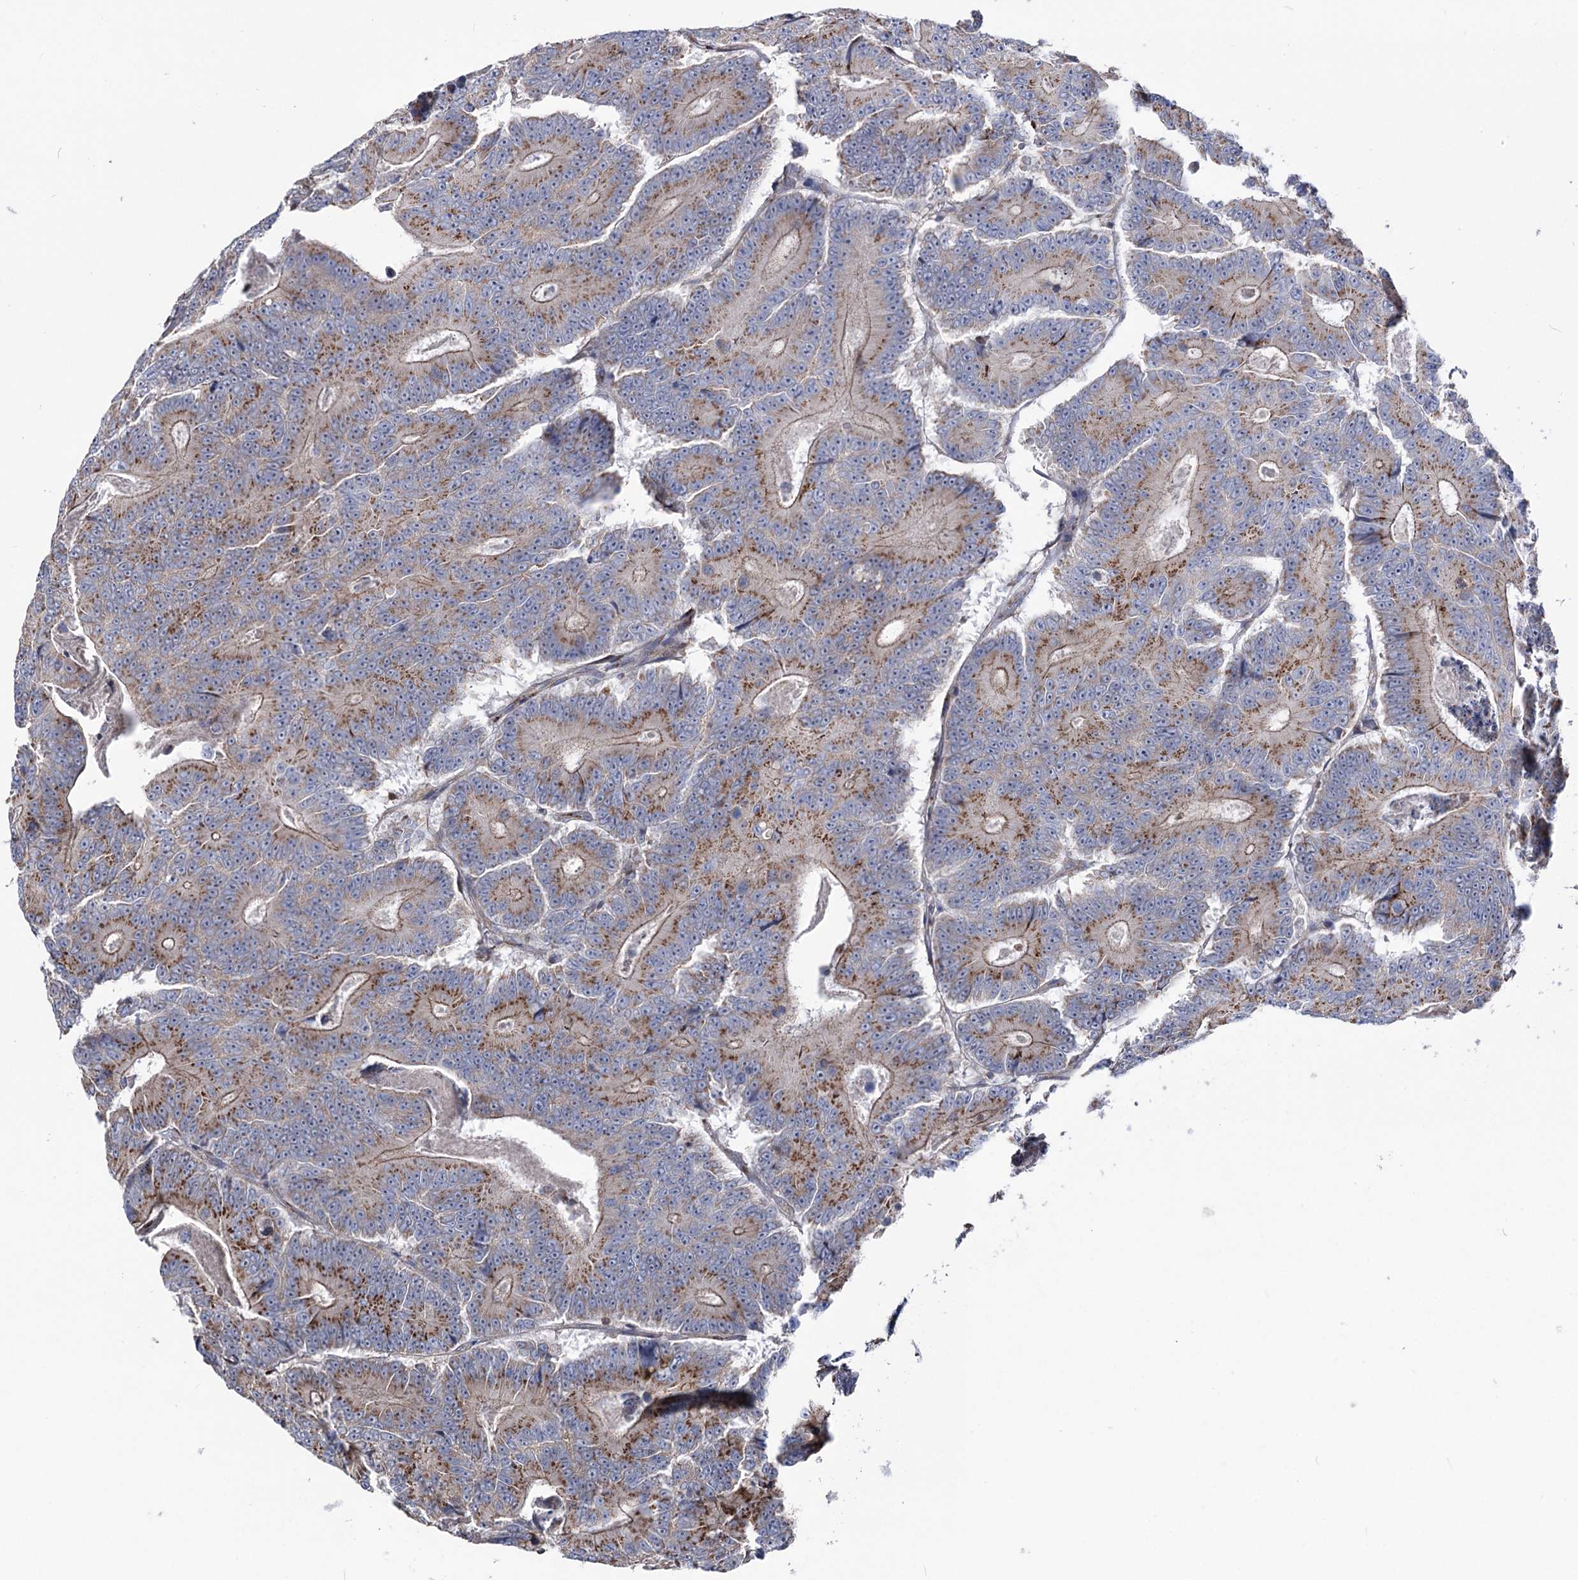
{"staining": {"intensity": "moderate", "quantity": "25%-75%", "location": "cytoplasmic/membranous"}, "tissue": "colorectal cancer", "cell_type": "Tumor cells", "image_type": "cancer", "snomed": [{"axis": "morphology", "description": "Adenocarcinoma, NOS"}, {"axis": "topography", "description": "Colon"}], "caption": "Human colorectal adenocarcinoma stained with a brown dye shows moderate cytoplasmic/membranous positive positivity in about 25%-75% of tumor cells.", "gene": "ARHGAP20", "patient": {"sex": "male", "age": 83}}